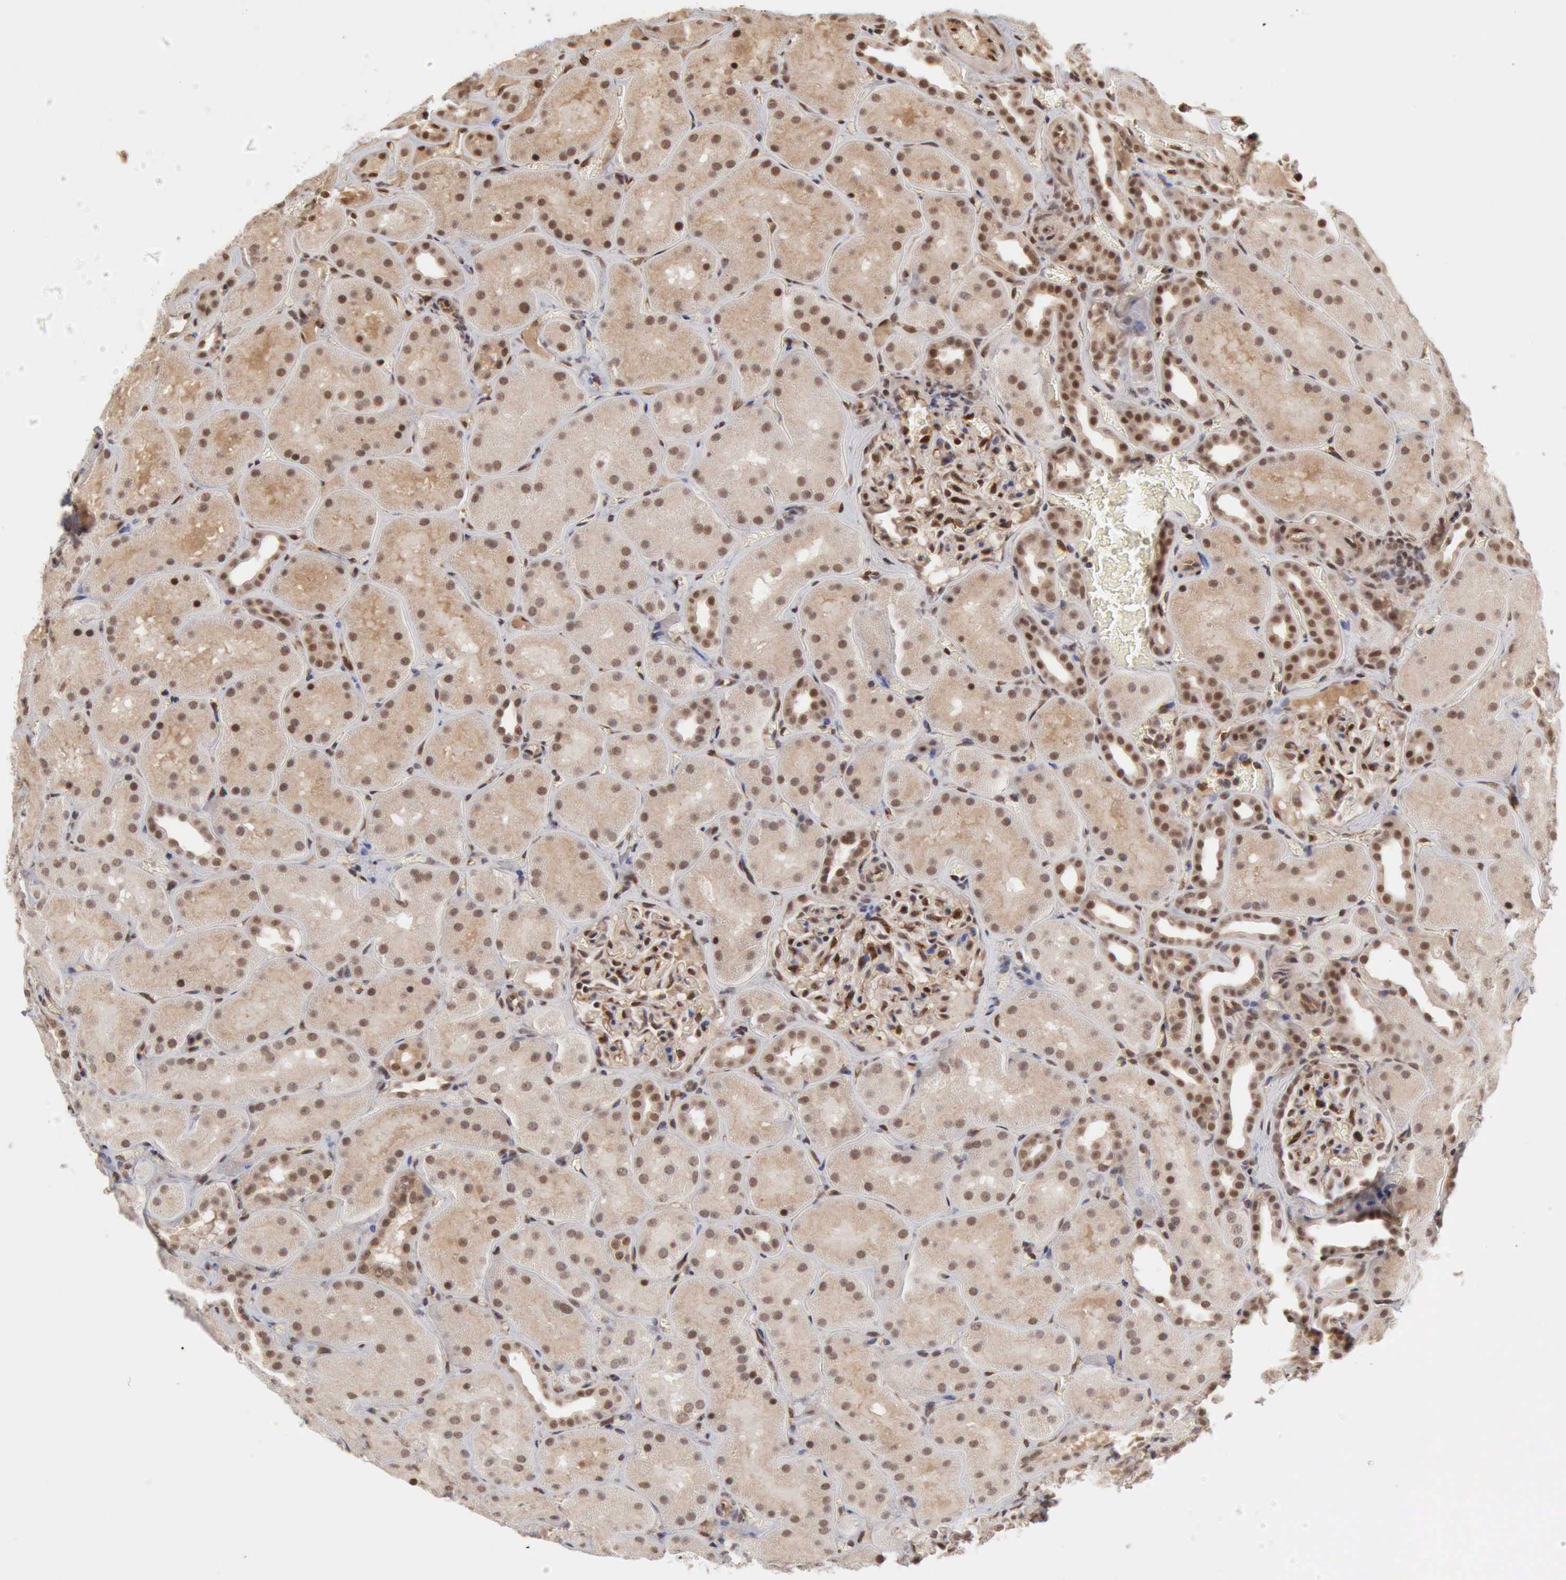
{"staining": {"intensity": "moderate", "quantity": "25%-75%", "location": "nuclear"}, "tissue": "kidney", "cell_type": "Cells in glomeruli", "image_type": "normal", "snomed": [{"axis": "morphology", "description": "Normal tissue, NOS"}, {"axis": "topography", "description": "Kidney"}], "caption": "IHC of unremarkable kidney exhibits medium levels of moderate nuclear expression in about 25%-75% of cells in glomeruli.", "gene": "CDKN2A", "patient": {"sex": "male", "age": 28}}